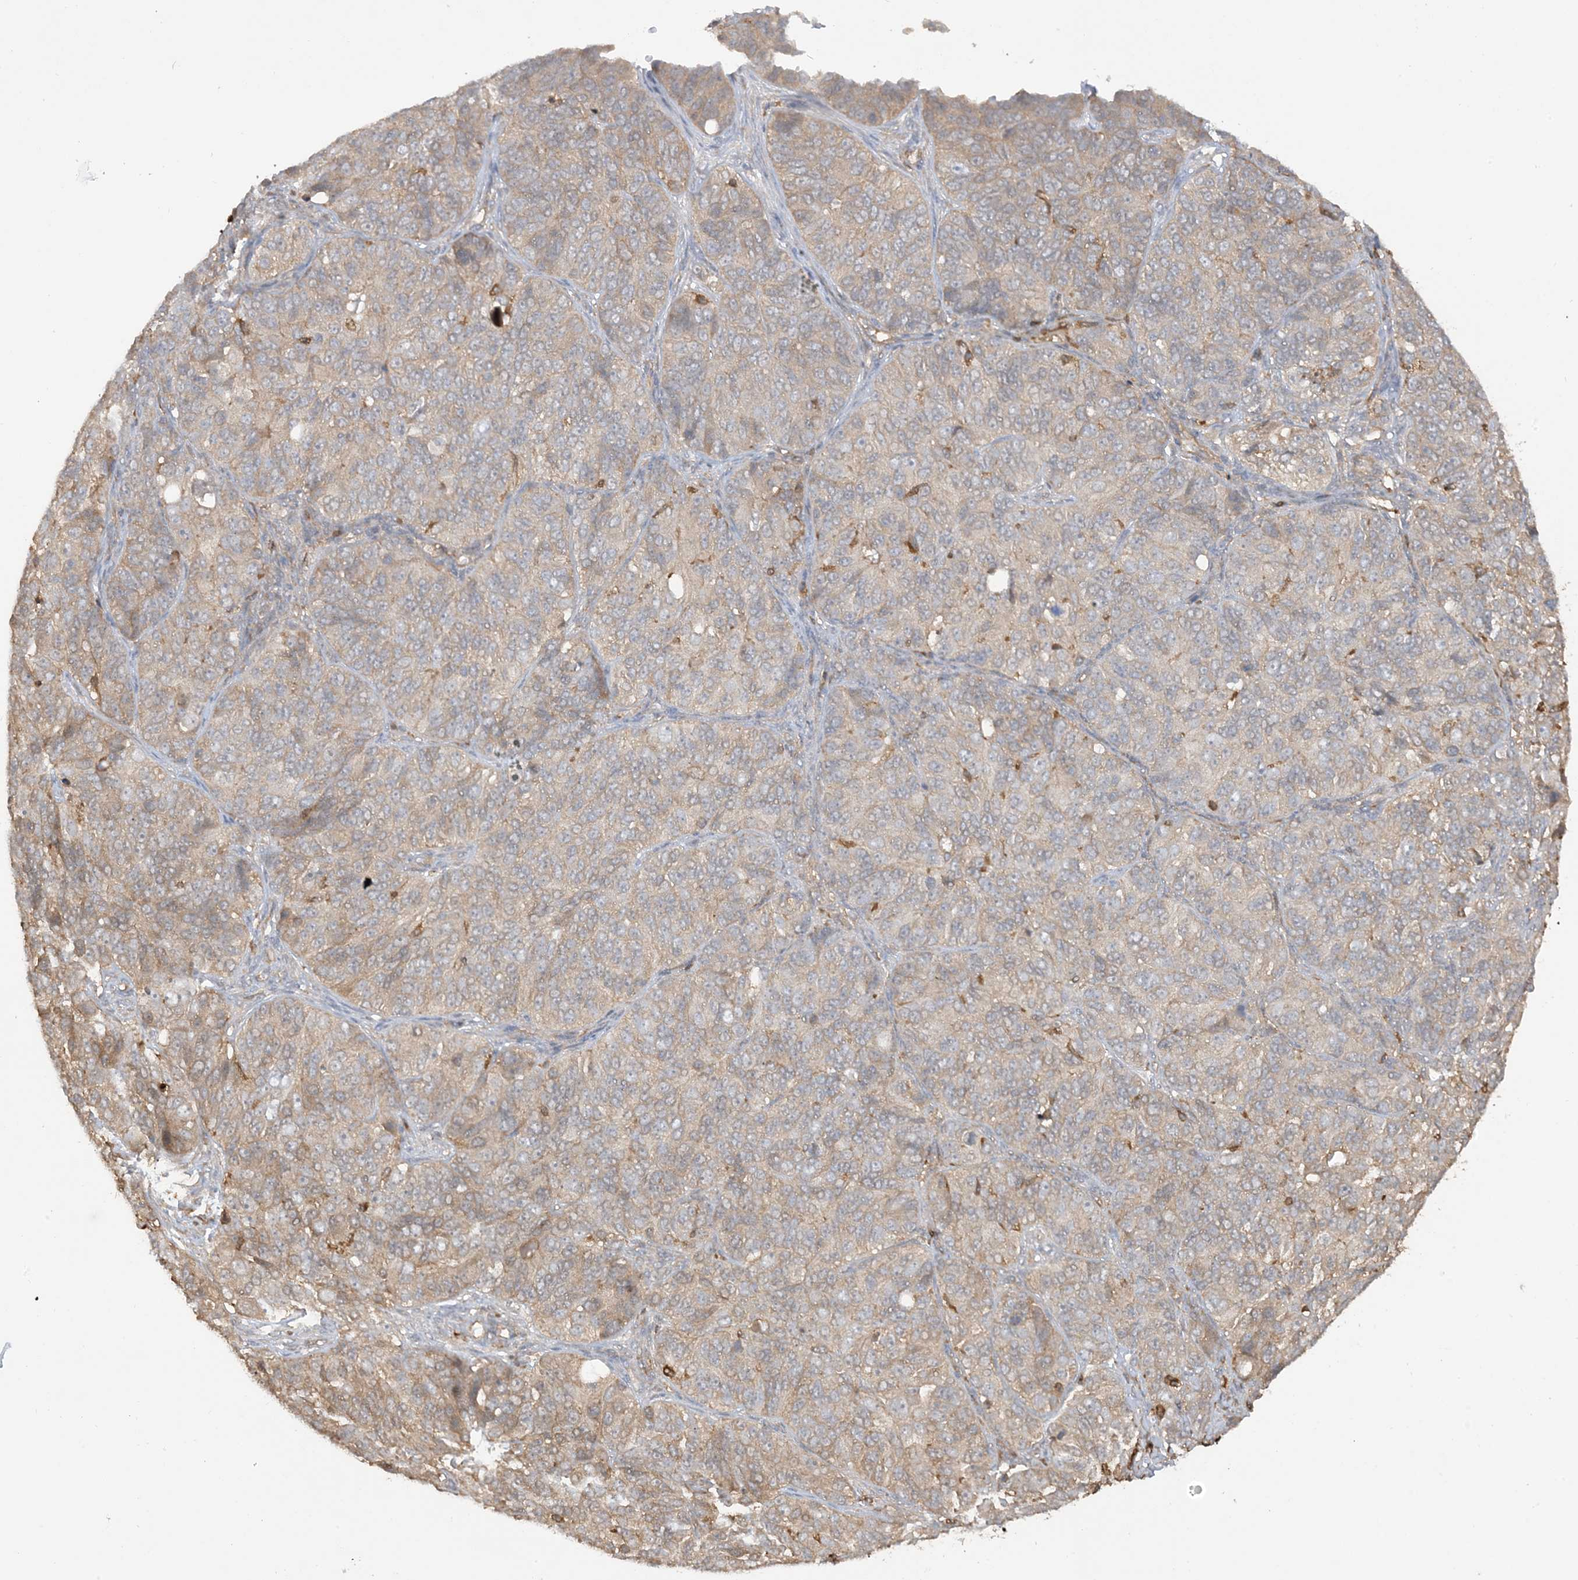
{"staining": {"intensity": "weak", "quantity": ">75%", "location": "cytoplasmic/membranous"}, "tissue": "ovarian cancer", "cell_type": "Tumor cells", "image_type": "cancer", "snomed": [{"axis": "morphology", "description": "Carcinoma, endometroid"}, {"axis": "topography", "description": "Ovary"}], "caption": "Tumor cells display weak cytoplasmic/membranous positivity in approximately >75% of cells in ovarian cancer.", "gene": "CAPZB", "patient": {"sex": "female", "age": 51}}